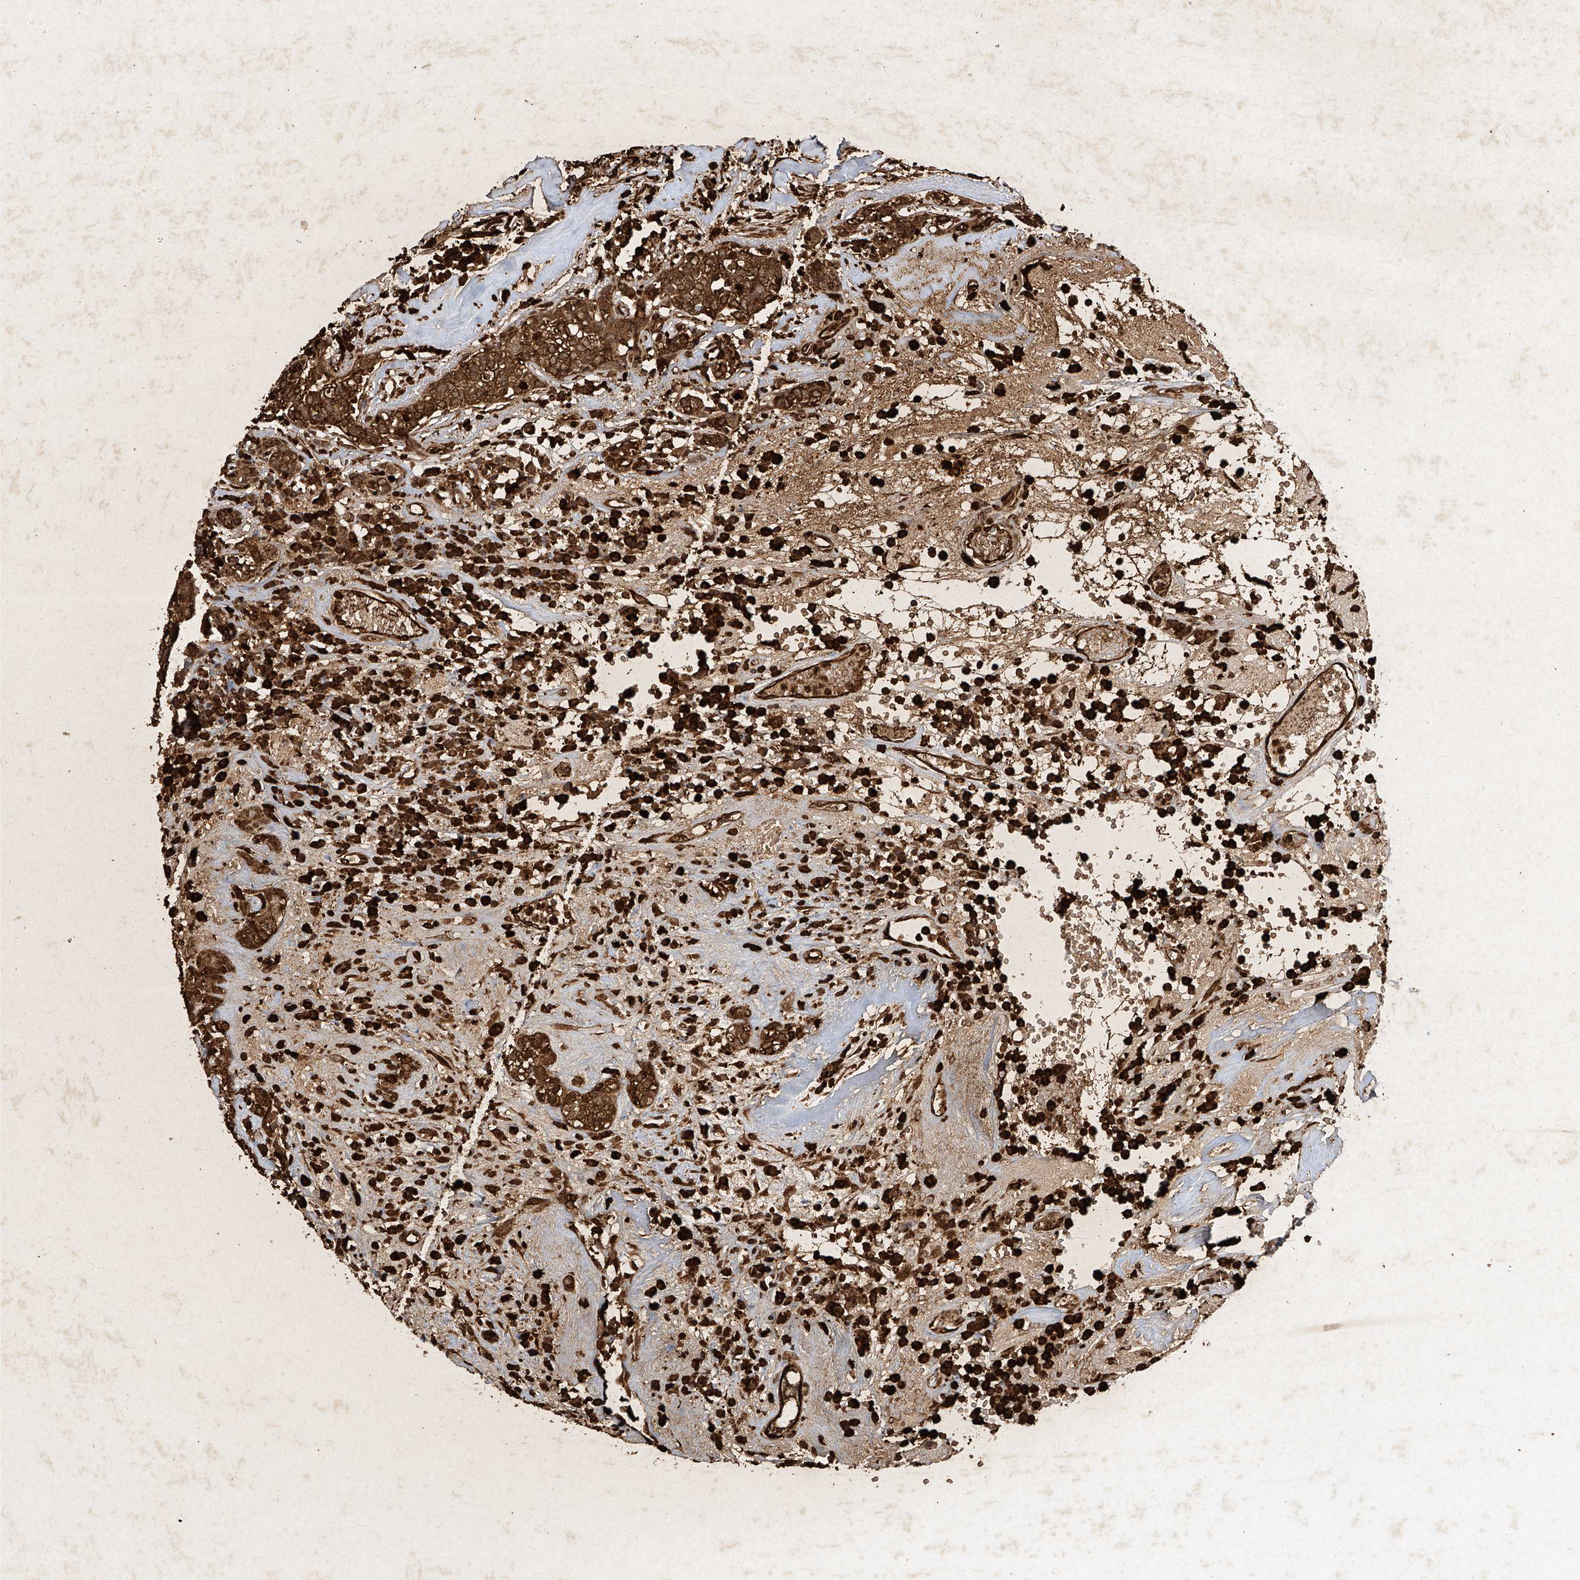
{"staining": {"intensity": "strong", "quantity": ">75%", "location": "cytoplasmic/membranous"}, "tissue": "head and neck cancer", "cell_type": "Tumor cells", "image_type": "cancer", "snomed": [{"axis": "morphology", "description": "Adenocarcinoma, NOS"}, {"axis": "topography", "description": "Salivary gland"}, {"axis": "topography", "description": "Head-Neck"}], "caption": "Human adenocarcinoma (head and neck) stained for a protein (brown) displays strong cytoplasmic/membranous positive positivity in about >75% of tumor cells.", "gene": "ATRIP", "patient": {"sex": "female", "age": 65}}